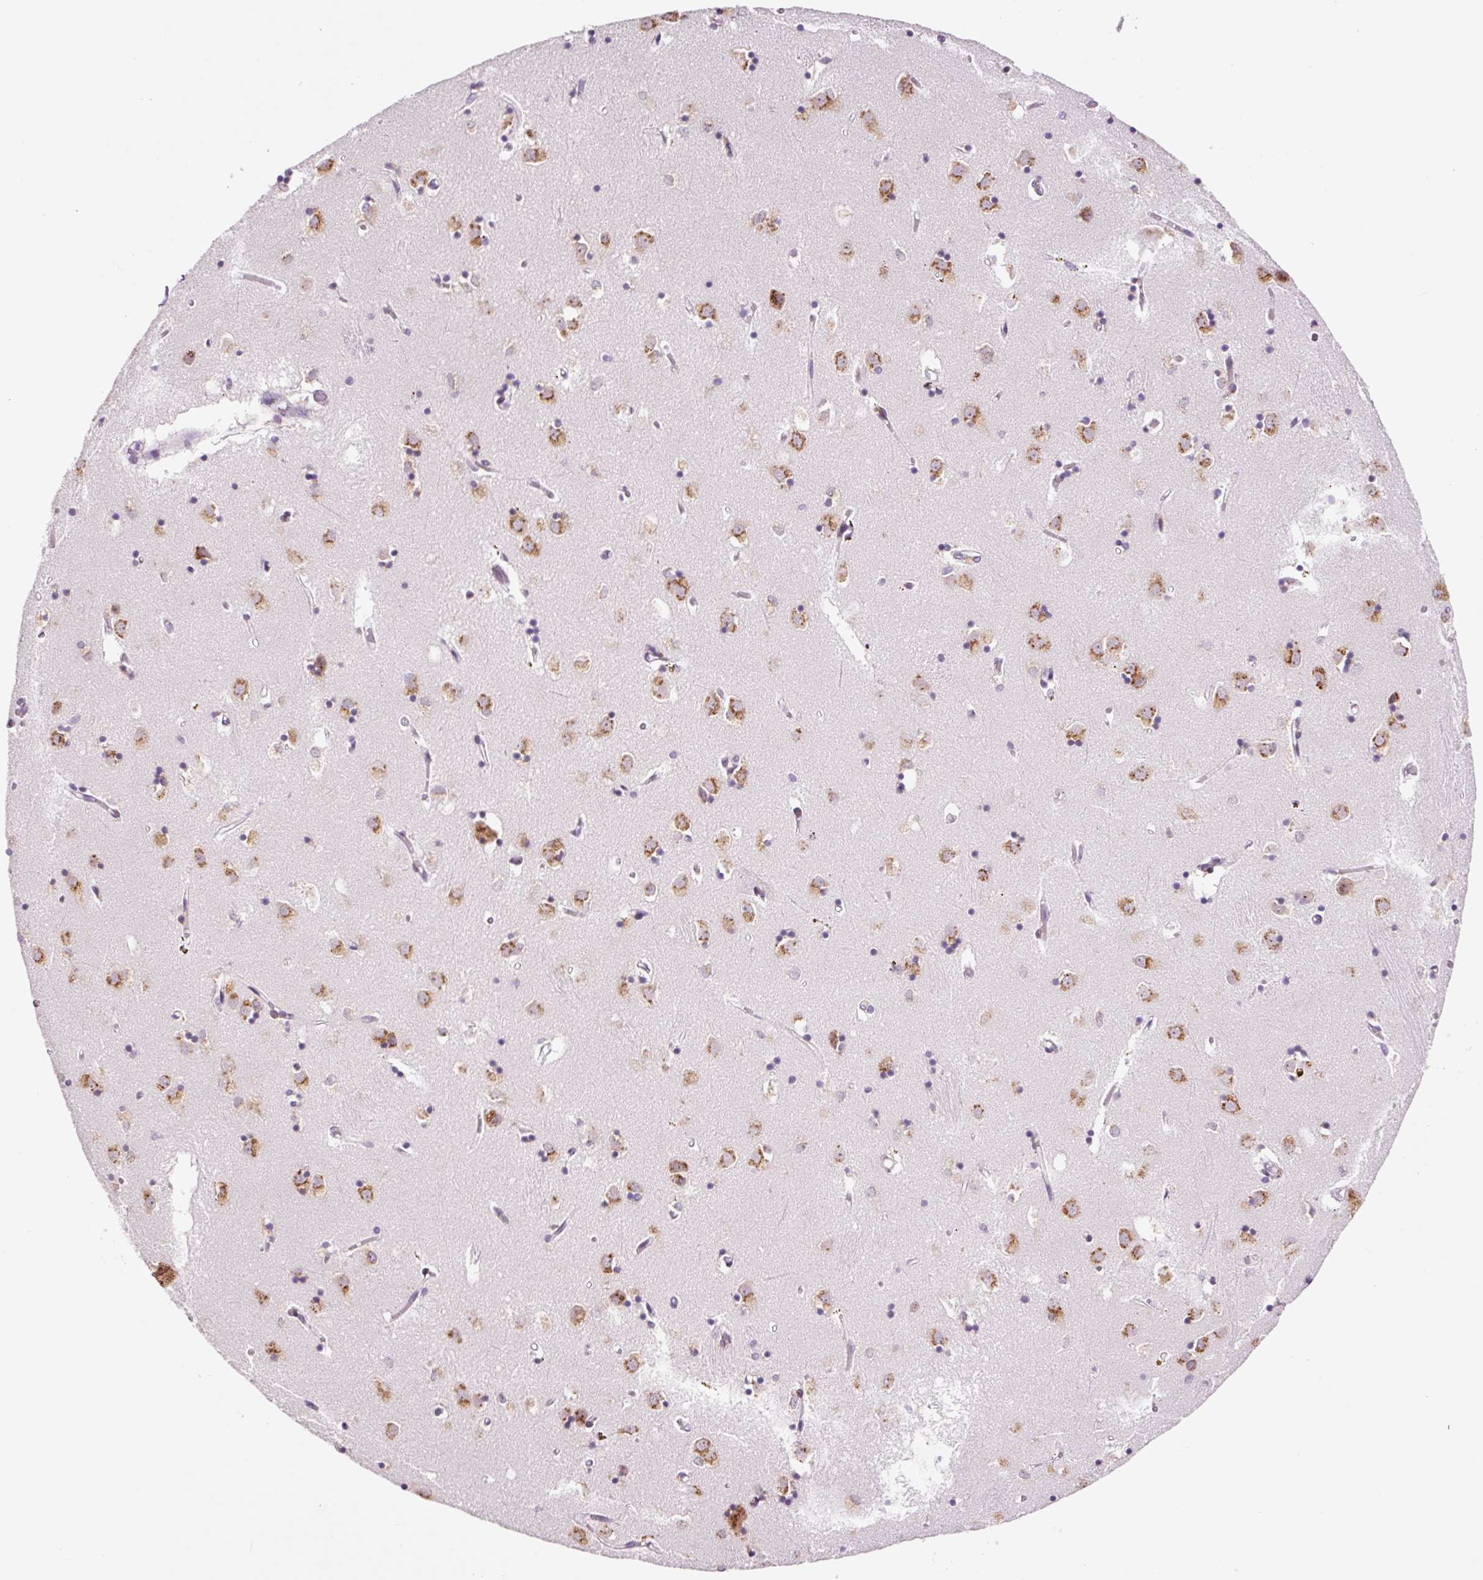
{"staining": {"intensity": "moderate", "quantity": "25%-75%", "location": "cytoplasmic/membranous"}, "tissue": "caudate", "cell_type": "Glial cells", "image_type": "normal", "snomed": [{"axis": "morphology", "description": "Normal tissue, NOS"}, {"axis": "topography", "description": "Lateral ventricle wall"}], "caption": "Immunohistochemical staining of benign caudate exhibits moderate cytoplasmic/membranous protein staining in about 25%-75% of glial cells. Using DAB (brown) and hematoxylin (blue) stains, captured at high magnification using brightfield microscopy.", "gene": "RPL41", "patient": {"sex": "male", "age": 70}}